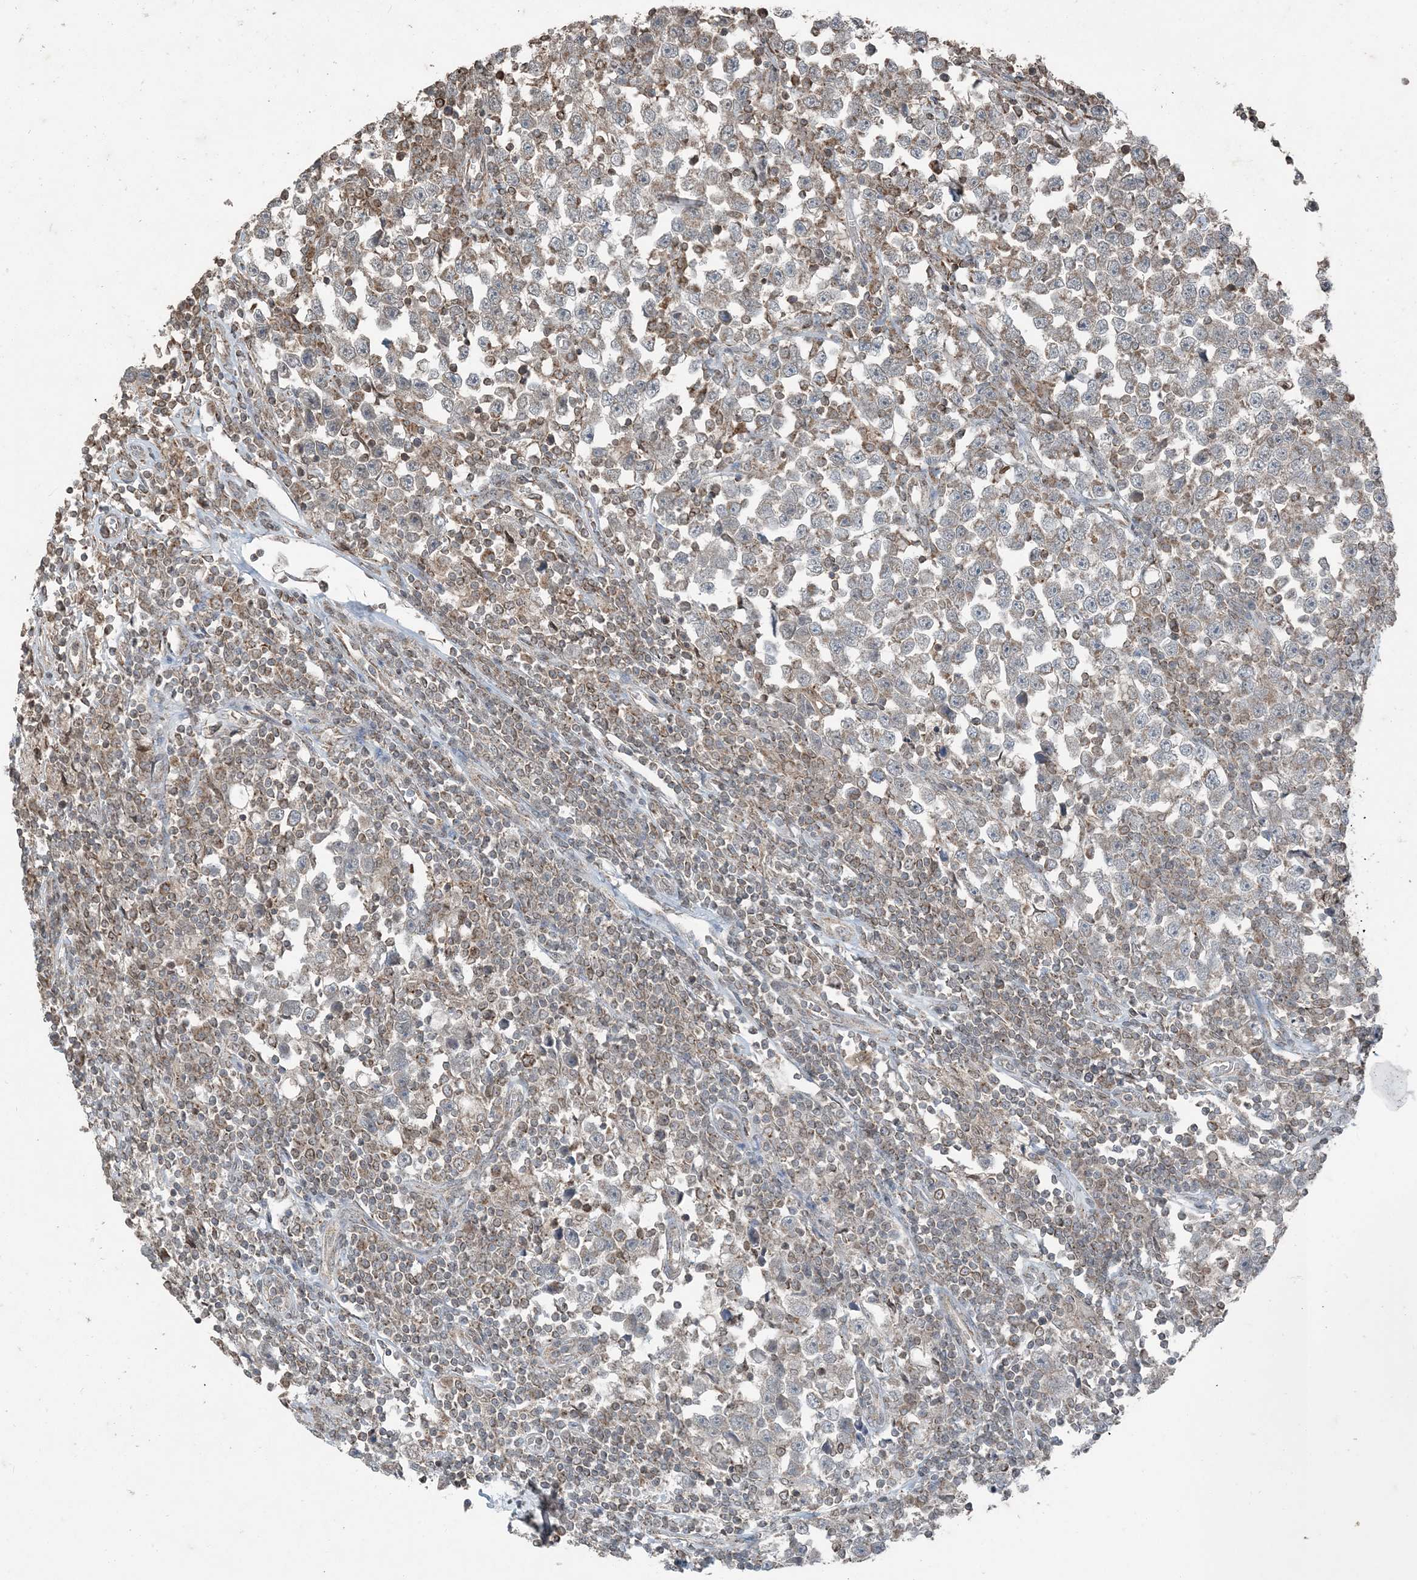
{"staining": {"intensity": "weak", "quantity": "25%-75%", "location": "cytoplasmic/membranous"}, "tissue": "testis cancer", "cell_type": "Tumor cells", "image_type": "cancer", "snomed": [{"axis": "morphology", "description": "Normal tissue, NOS"}, {"axis": "morphology", "description": "Seminoma, NOS"}, {"axis": "topography", "description": "Testis"}], "caption": "Testis cancer (seminoma) was stained to show a protein in brown. There is low levels of weak cytoplasmic/membranous expression in approximately 25%-75% of tumor cells. The protein is stained brown, and the nuclei are stained in blue (DAB (3,3'-diaminobenzidine) IHC with brightfield microscopy, high magnification).", "gene": "GNL1", "patient": {"sex": "male", "age": 43}}